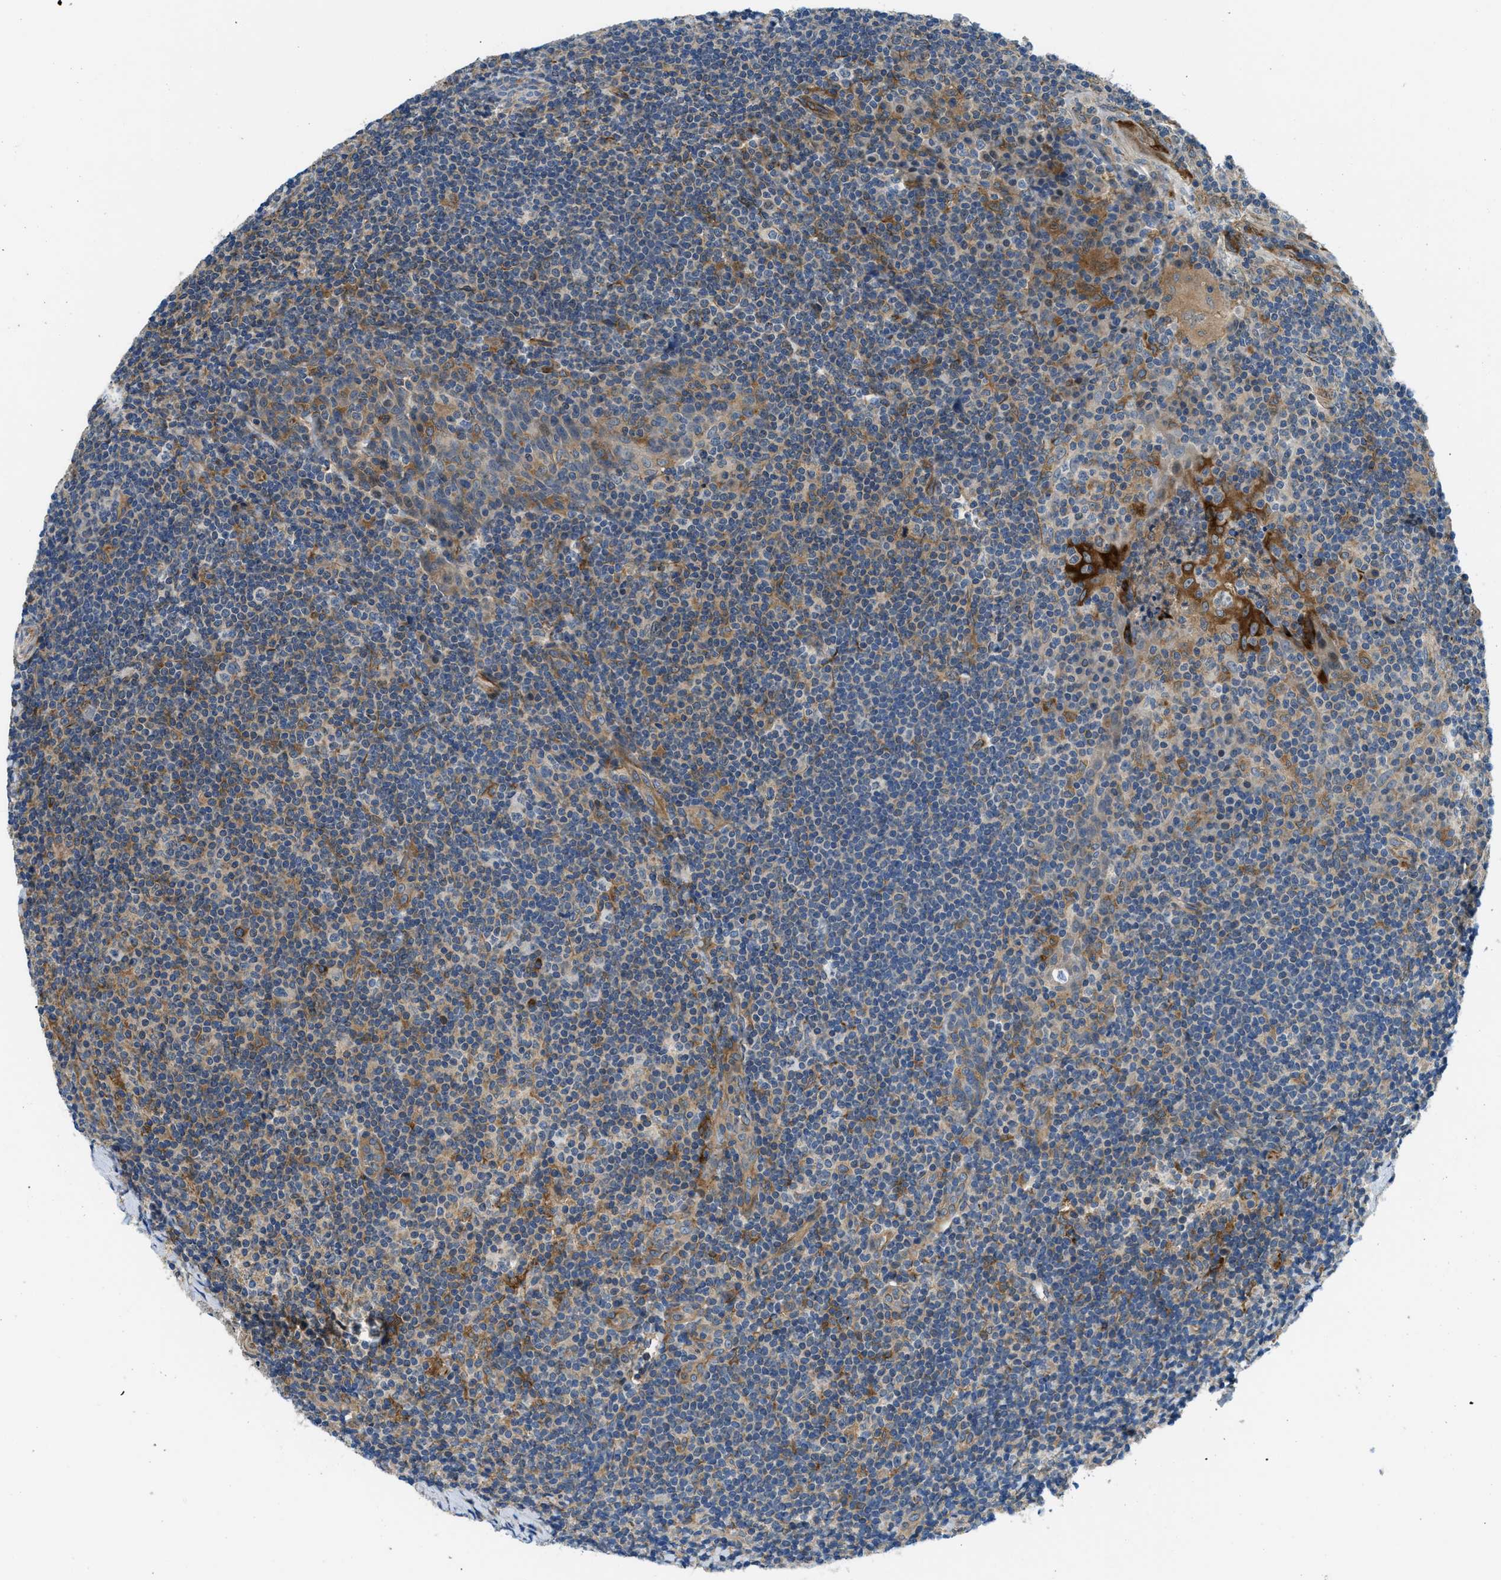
{"staining": {"intensity": "moderate", "quantity": "<25%", "location": "cytoplasmic/membranous"}, "tissue": "tonsil", "cell_type": "Germinal center cells", "image_type": "normal", "snomed": [{"axis": "morphology", "description": "Normal tissue, NOS"}, {"axis": "topography", "description": "Tonsil"}], "caption": "Immunohistochemical staining of unremarkable human tonsil exhibits moderate cytoplasmic/membranous protein expression in about <25% of germinal center cells. (DAB IHC with brightfield microscopy, high magnification).", "gene": "LPIN2", "patient": {"sex": "male", "age": 37}}